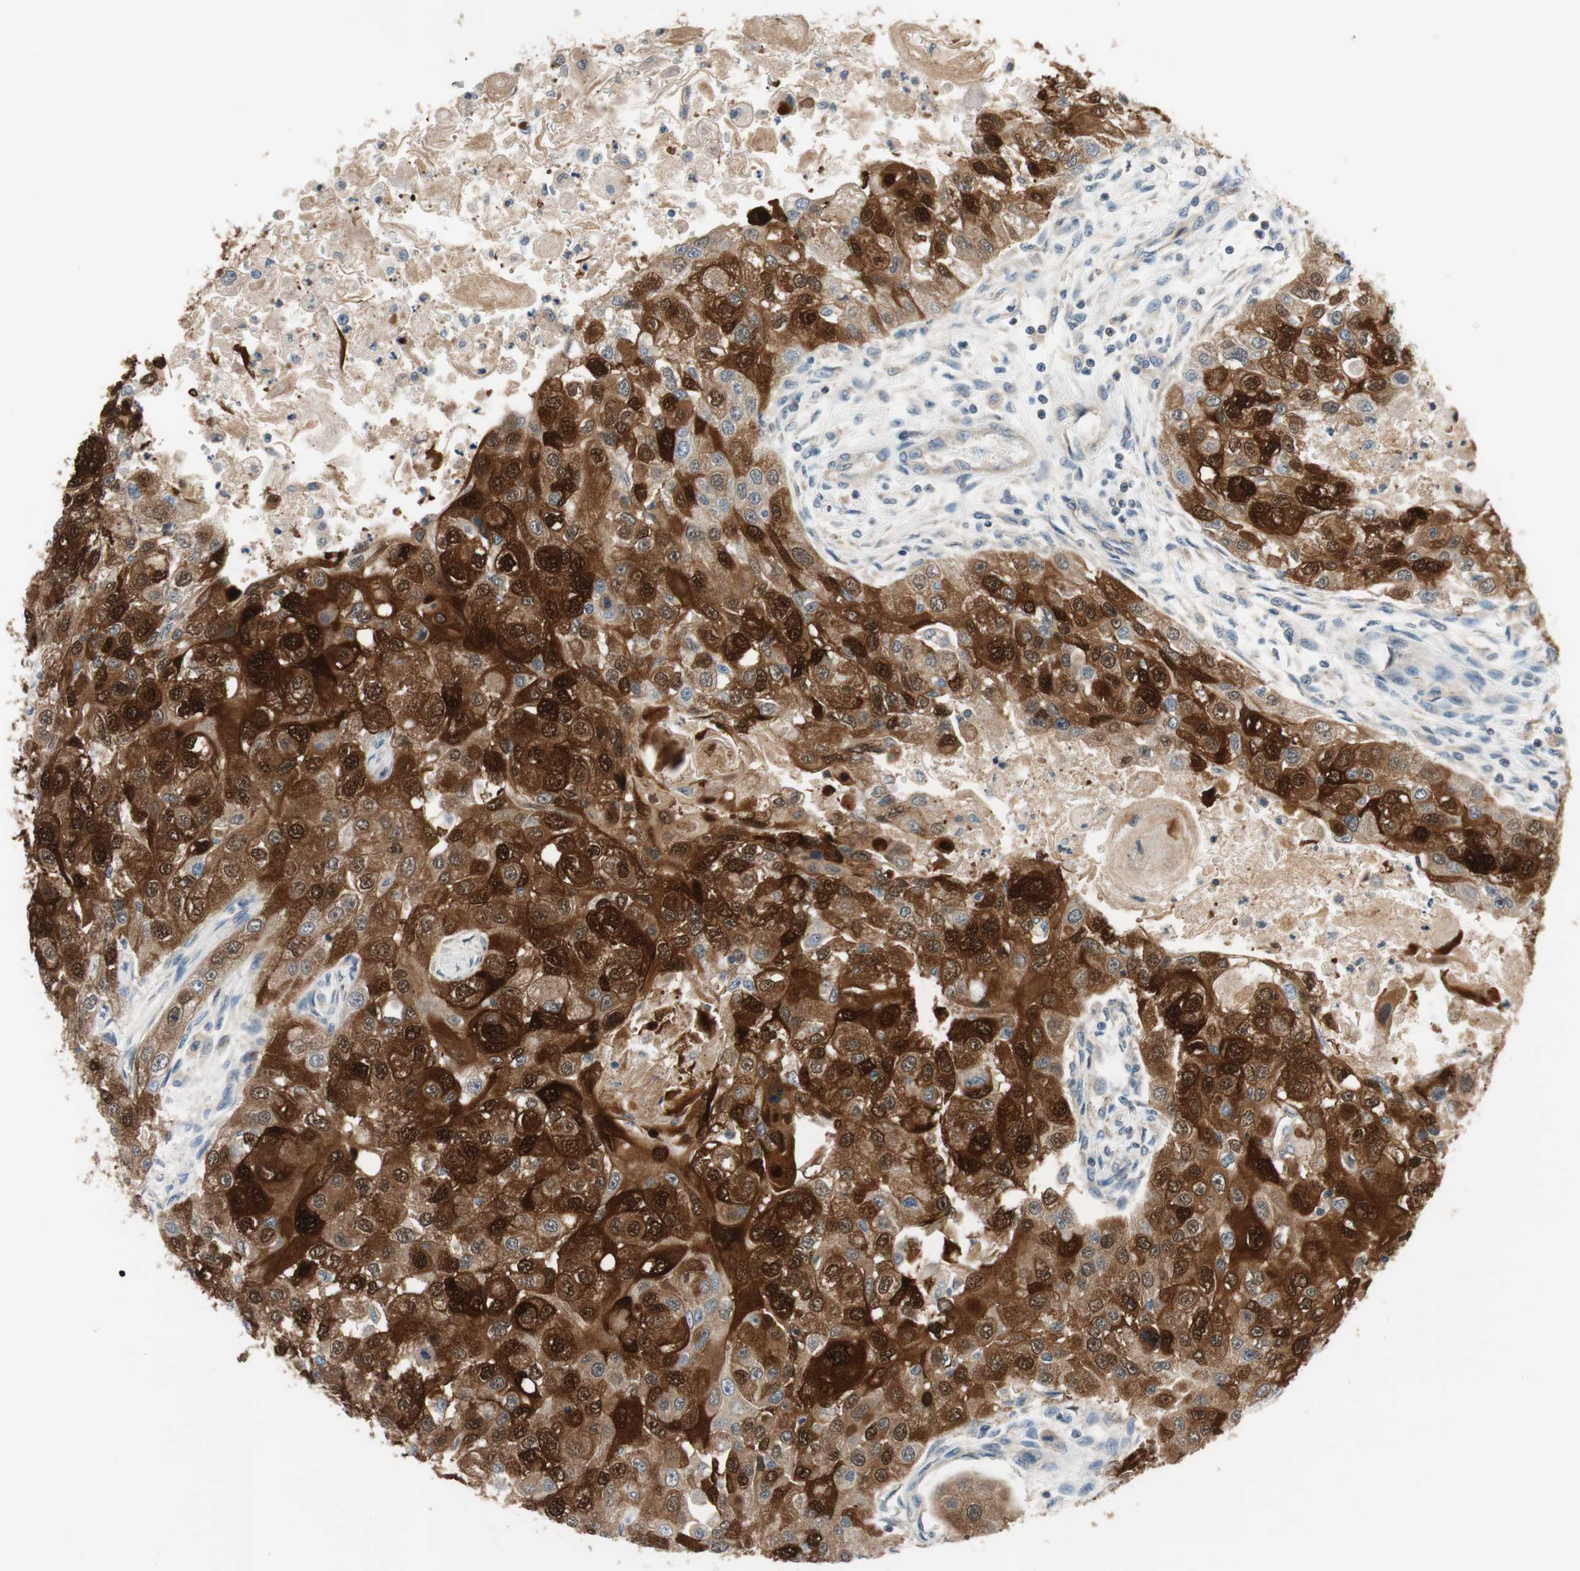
{"staining": {"intensity": "strong", "quantity": ">75%", "location": "cytoplasmic/membranous,nuclear"}, "tissue": "head and neck cancer", "cell_type": "Tumor cells", "image_type": "cancer", "snomed": [{"axis": "morphology", "description": "Normal tissue, NOS"}, {"axis": "morphology", "description": "Squamous cell carcinoma, NOS"}, {"axis": "topography", "description": "Skeletal muscle"}, {"axis": "topography", "description": "Head-Neck"}], "caption": "Strong cytoplasmic/membranous and nuclear positivity is seen in approximately >75% of tumor cells in head and neck cancer. Immunohistochemistry stains the protein of interest in brown and the nuclei are stained blue.", "gene": "CALML3", "patient": {"sex": "male", "age": 51}}